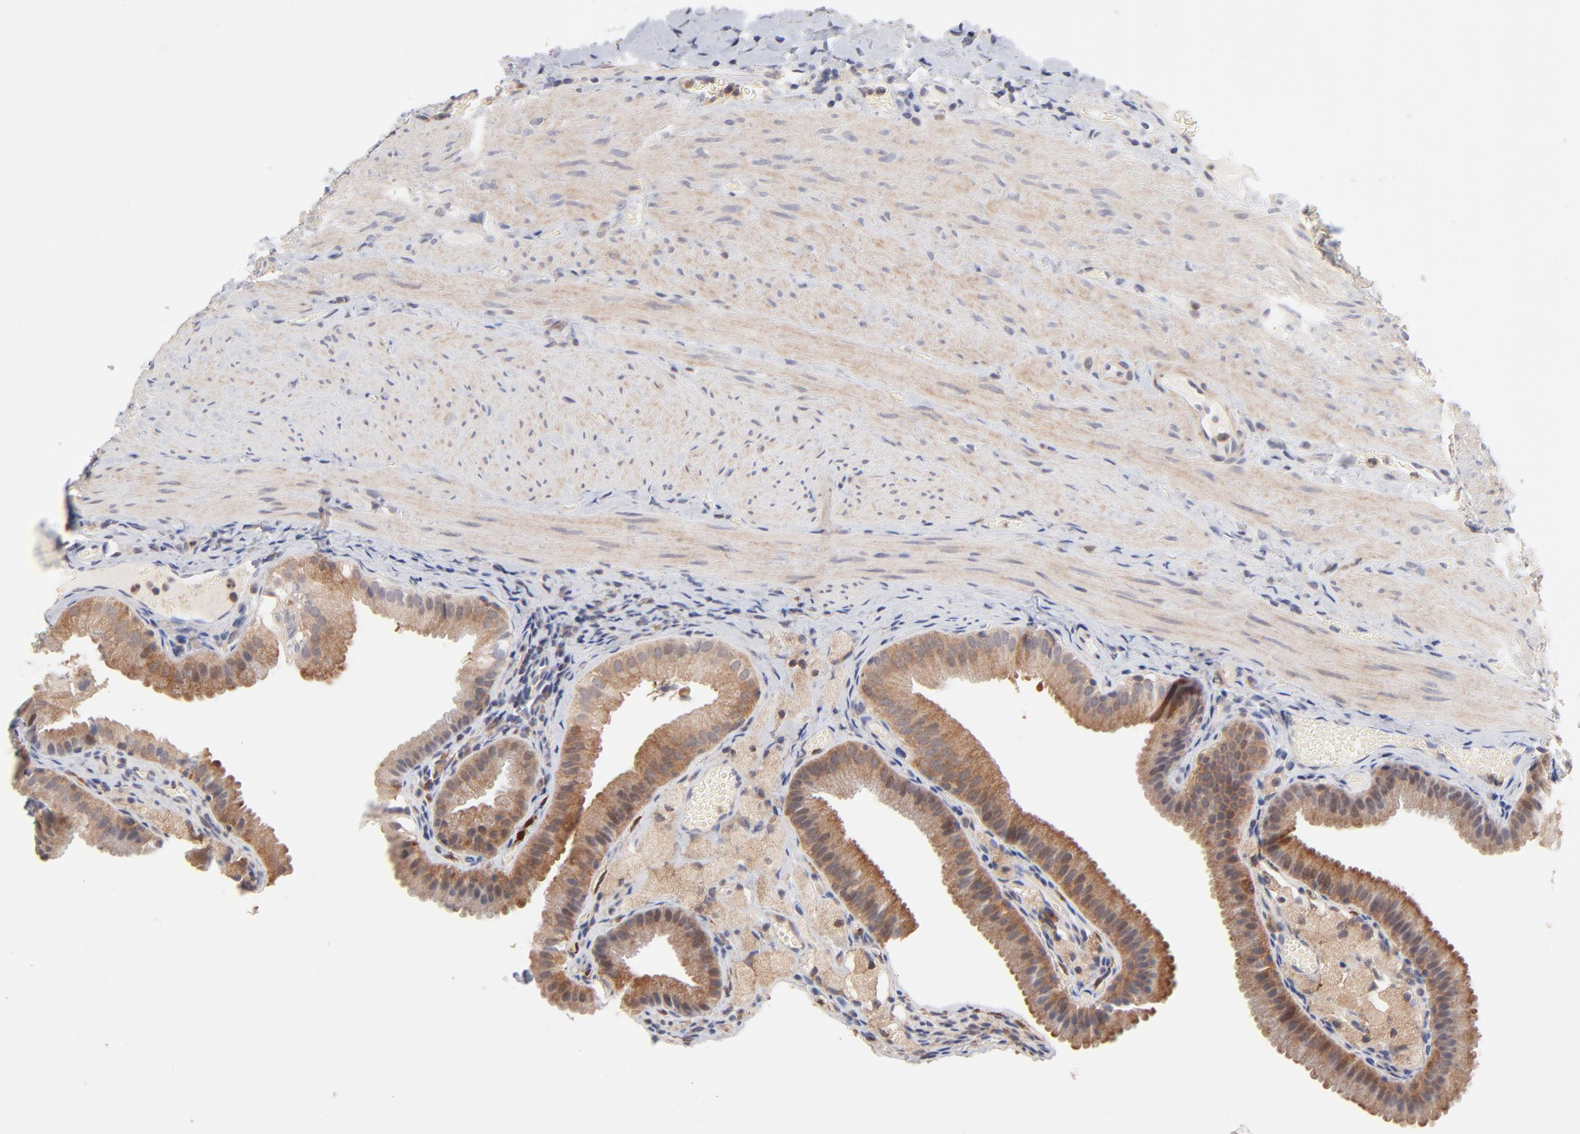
{"staining": {"intensity": "weak", "quantity": ">75%", "location": "cytoplasmic/membranous"}, "tissue": "gallbladder", "cell_type": "Glandular cells", "image_type": "normal", "snomed": [{"axis": "morphology", "description": "Normal tissue, NOS"}, {"axis": "topography", "description": "Gallbladder"}], "caption": "Immunohistochemical staining of benign gallbladder shows weak cytoplasmic/membranous protein expression in approximately >75% of glandular cells. (DAB IHC with brightfield microscopy, high magnification).", "gene": "IVNS1ABP", "patient": {"sex": "female", "age": 24}}